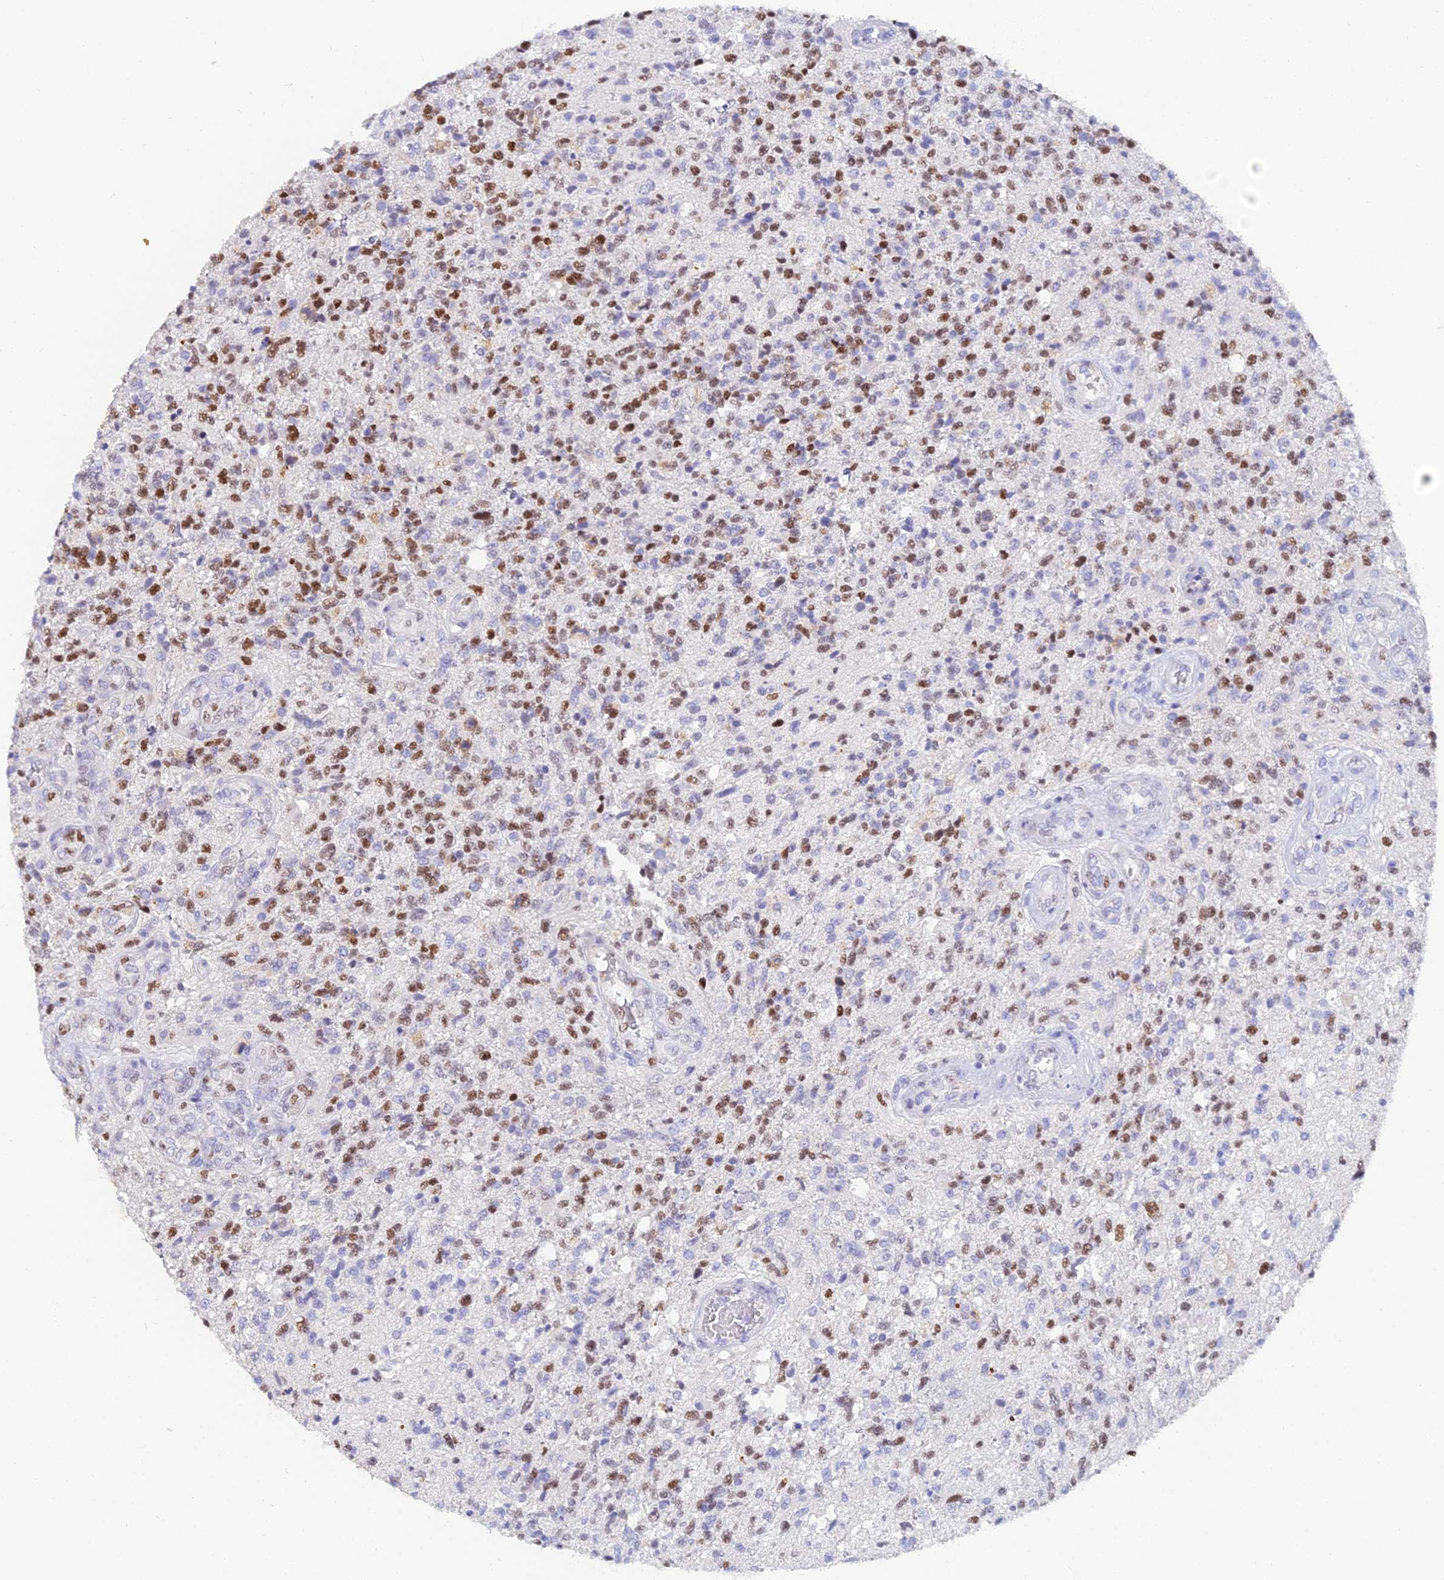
{"staining": {"intensity": "strong", "quantity": "25%-75%", "location": "nuclear"}, "tissue": "glioma", "cell_type": "Tumor cells", "image_type": "cancer", "snomed": [{"axis": "morphology", "description": "Glioma, malignant, High grade"}, {"axis": "topography", "description": "Brain"}], "caption": "IHC photomicrograph of neoplastic tissue: malignant glioma (high-grade) stained using IHC demonstrates high levels of strong protein expression localized specifically in the nuclear of tumor cells, appearing as a nuclear brown color.", "gene": "MCM2", "patient": {"sex": "male", "age": 56}}